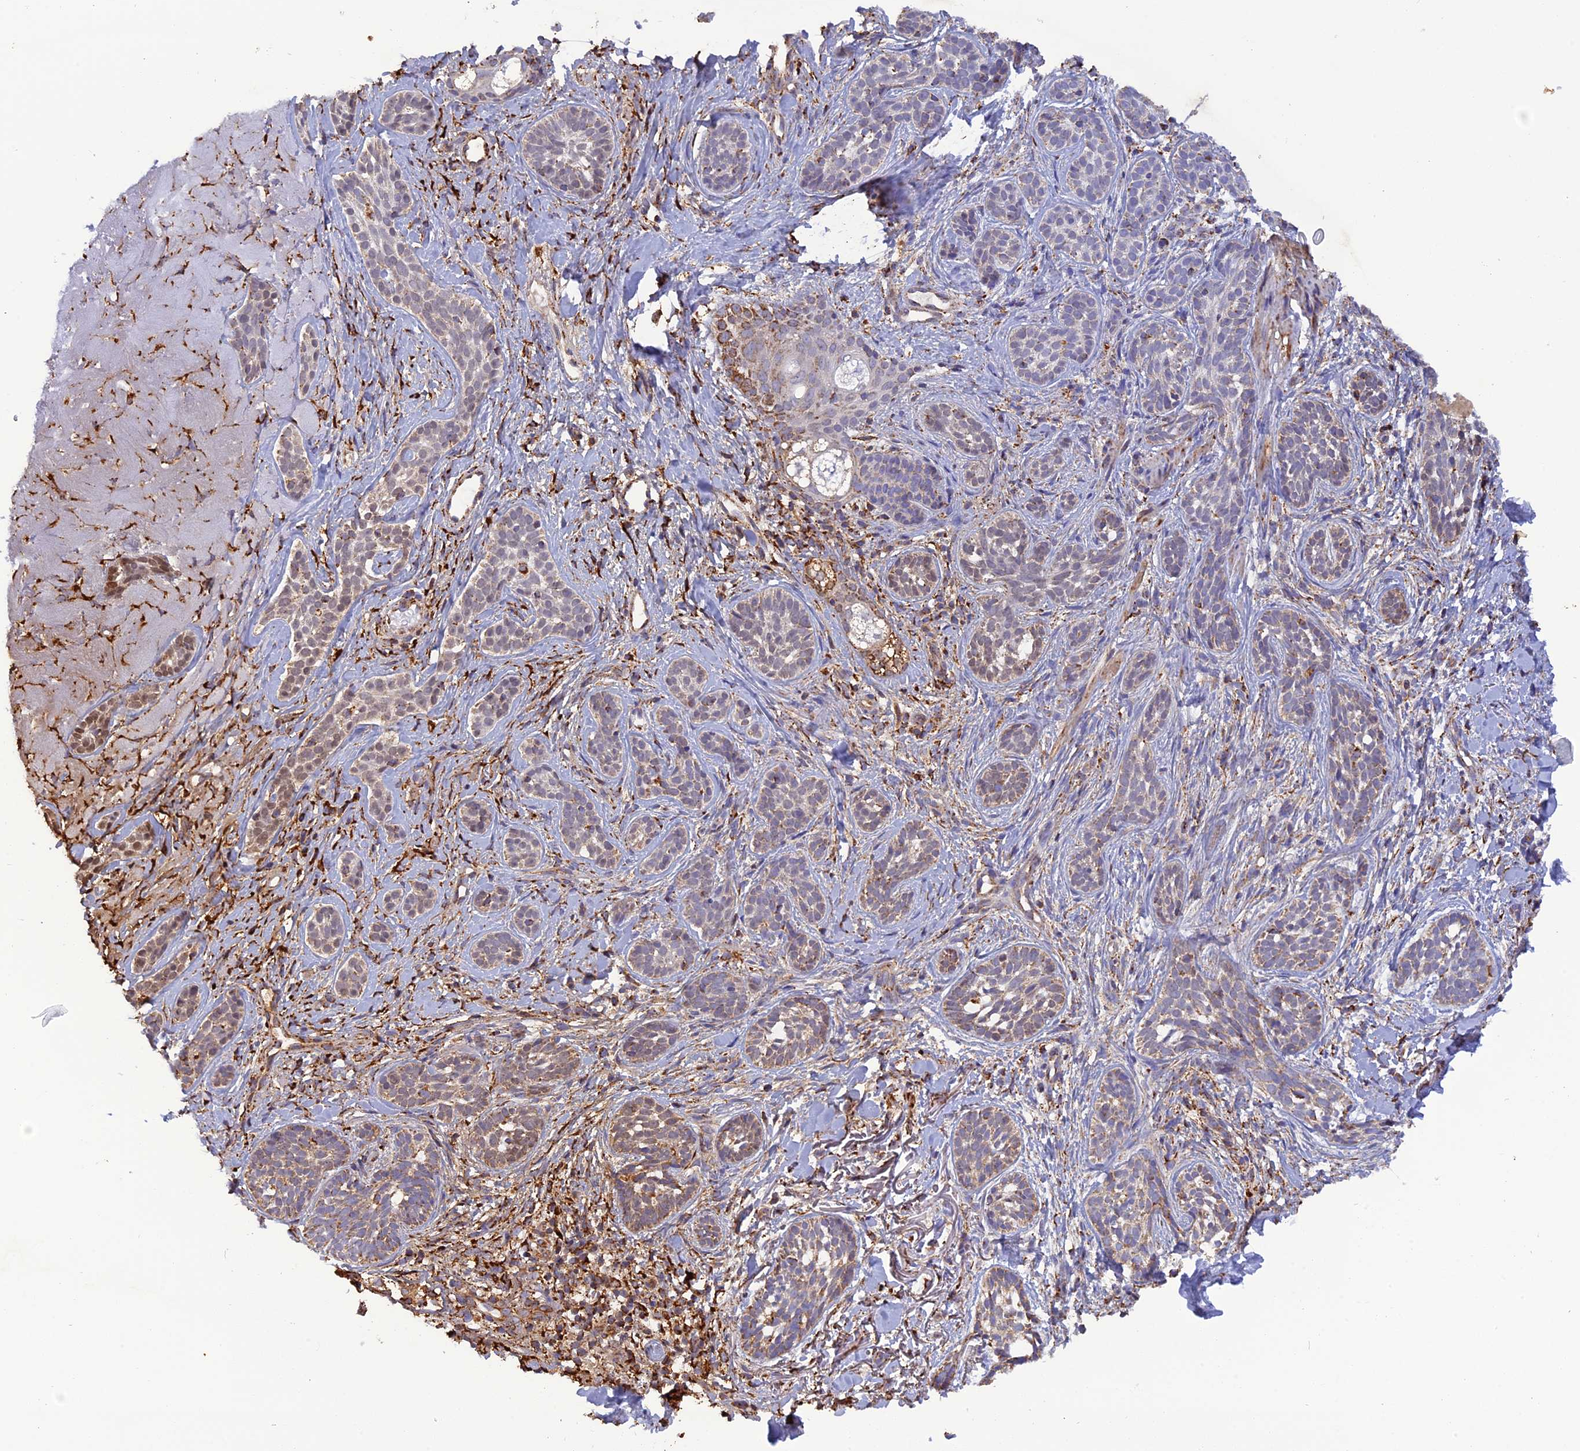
{"staining": {"intensity": "weak", "quantity": "<25%", "location": "cytoplasmic/membranous"}, "tissue": "skin cancer", "cell_type": "Tumor cells", "image_type": "cancer", "snomed": [{"axis": "morphology", "description": "Basal cell carcinoma"}, {"axis": "topography", "description": "Skin"}], "caption": "Immunohistochemistry (IHC) of skin cancer (basal cell carcinoma) shows no expression in tumor cells. The staining was performed using DAB (3,3'-diaminobenzidine) to visualize the protein expression in brown, while the nuclei were stained in blue with hematoxylin (Magnification: 20x).", "gene": "KCNG1", "patient": {"sex": "male", "age": 71}}